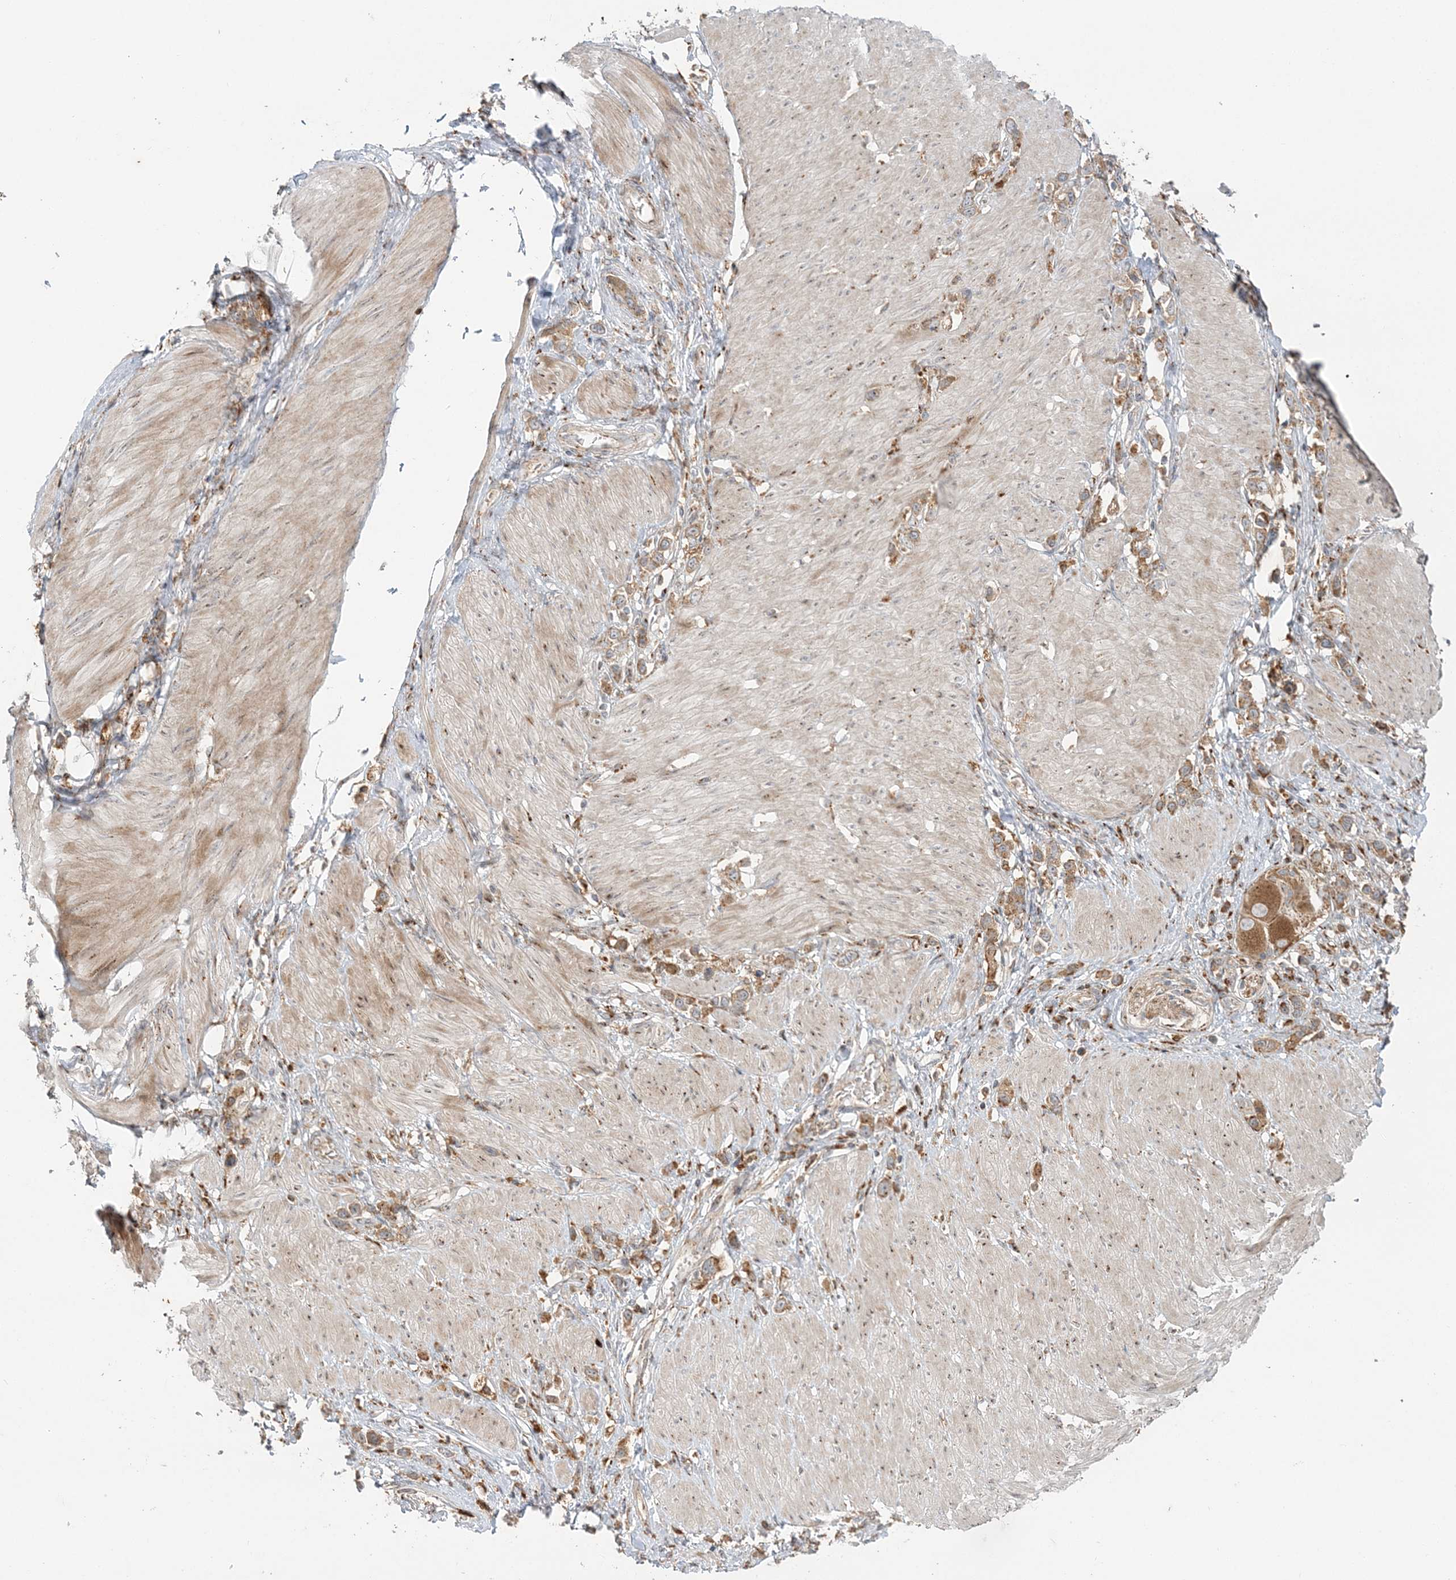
{"staining": {"intensity": "moderate", "quantity": ">75%", "location": "cytoplasmic/membranous"}, "tissue": "stomach cancer", "cell_type": "Tumor cells", "image_type": "cancer", "snomed": [{"axis": "morphology", "description": "Normal tissue, NOS"}, {"axis": "morphology", "description": "Adenocarcinoma, NOS"}, {"axis": "topography", "description": "Stomach, upper"}, {"axis": "topography", "description": "Stomach"}], "caption": "Immunohistochemical staining of human stomach adenocarcinoma demonstrates medium levels of moderate cytoplasmic/membranous positivity in approximately >75% of tumor cells. (IHC, brightfield microscopy, high magnification).", "gene": "ABCC3", "patient": {"sex": "female", "age": 65}}